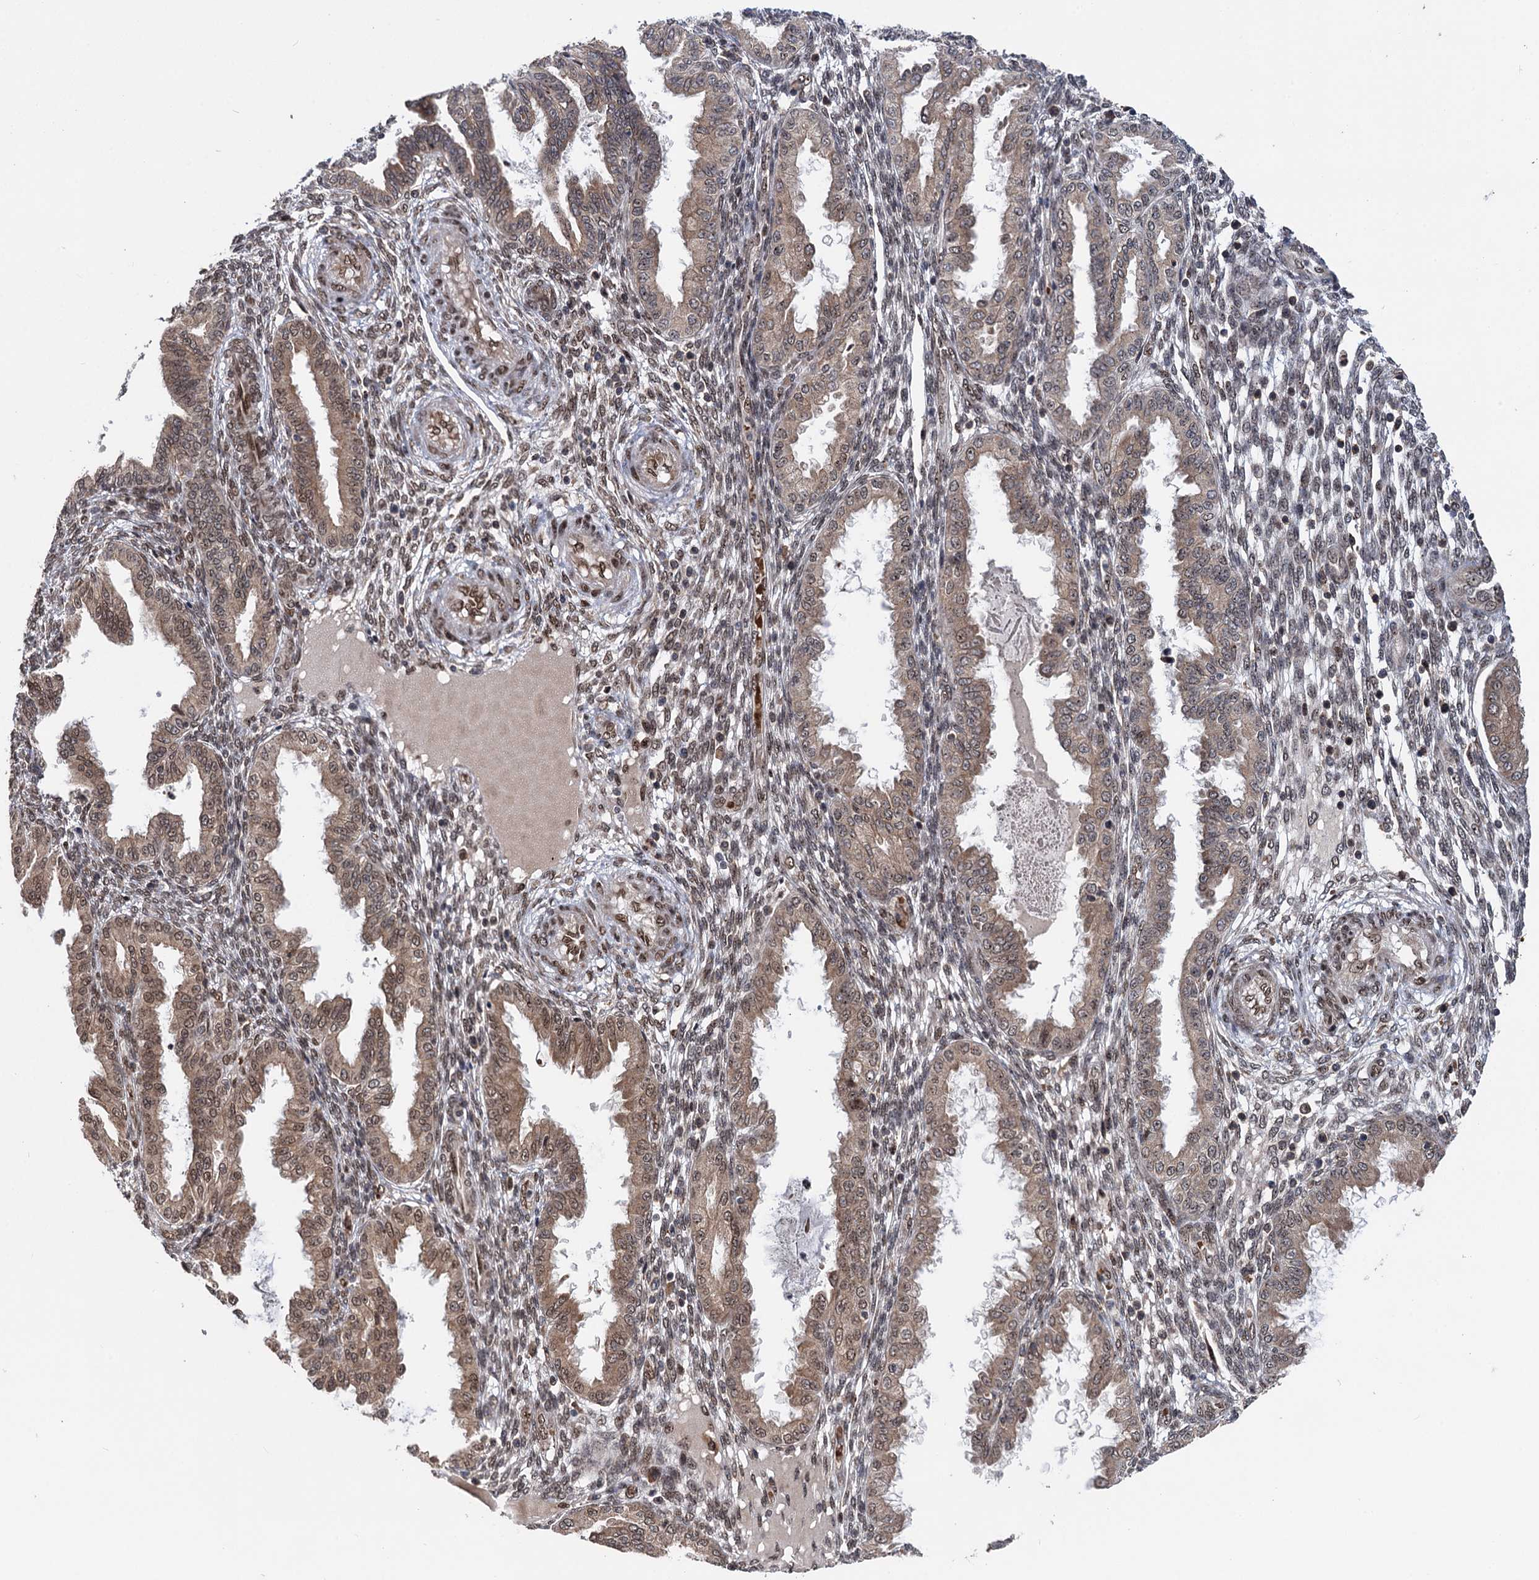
{"staining": {"intensity": "weak", "quantity": "25%-75%", "location": "nuclear"}, "tissue": "endometrium", "cell_type": "Cells in endometrial stroma", "image_type": "normal", "snomed": [{"axis": "morphology", "description": "Normal tissue, NOS"}, {"axis": "topography", "description": "Endometrium"}], "caption": "This micrograph displays normal endometrium stained with immunohistochemistry (IHC) to label a protein in brown. The nuclear of cells in endometrial stroma show weak positivity for the protein. Nuclei are counter-stained blue.", "gene": "MESD", "patient": {"sex": "female", "age": 33}}